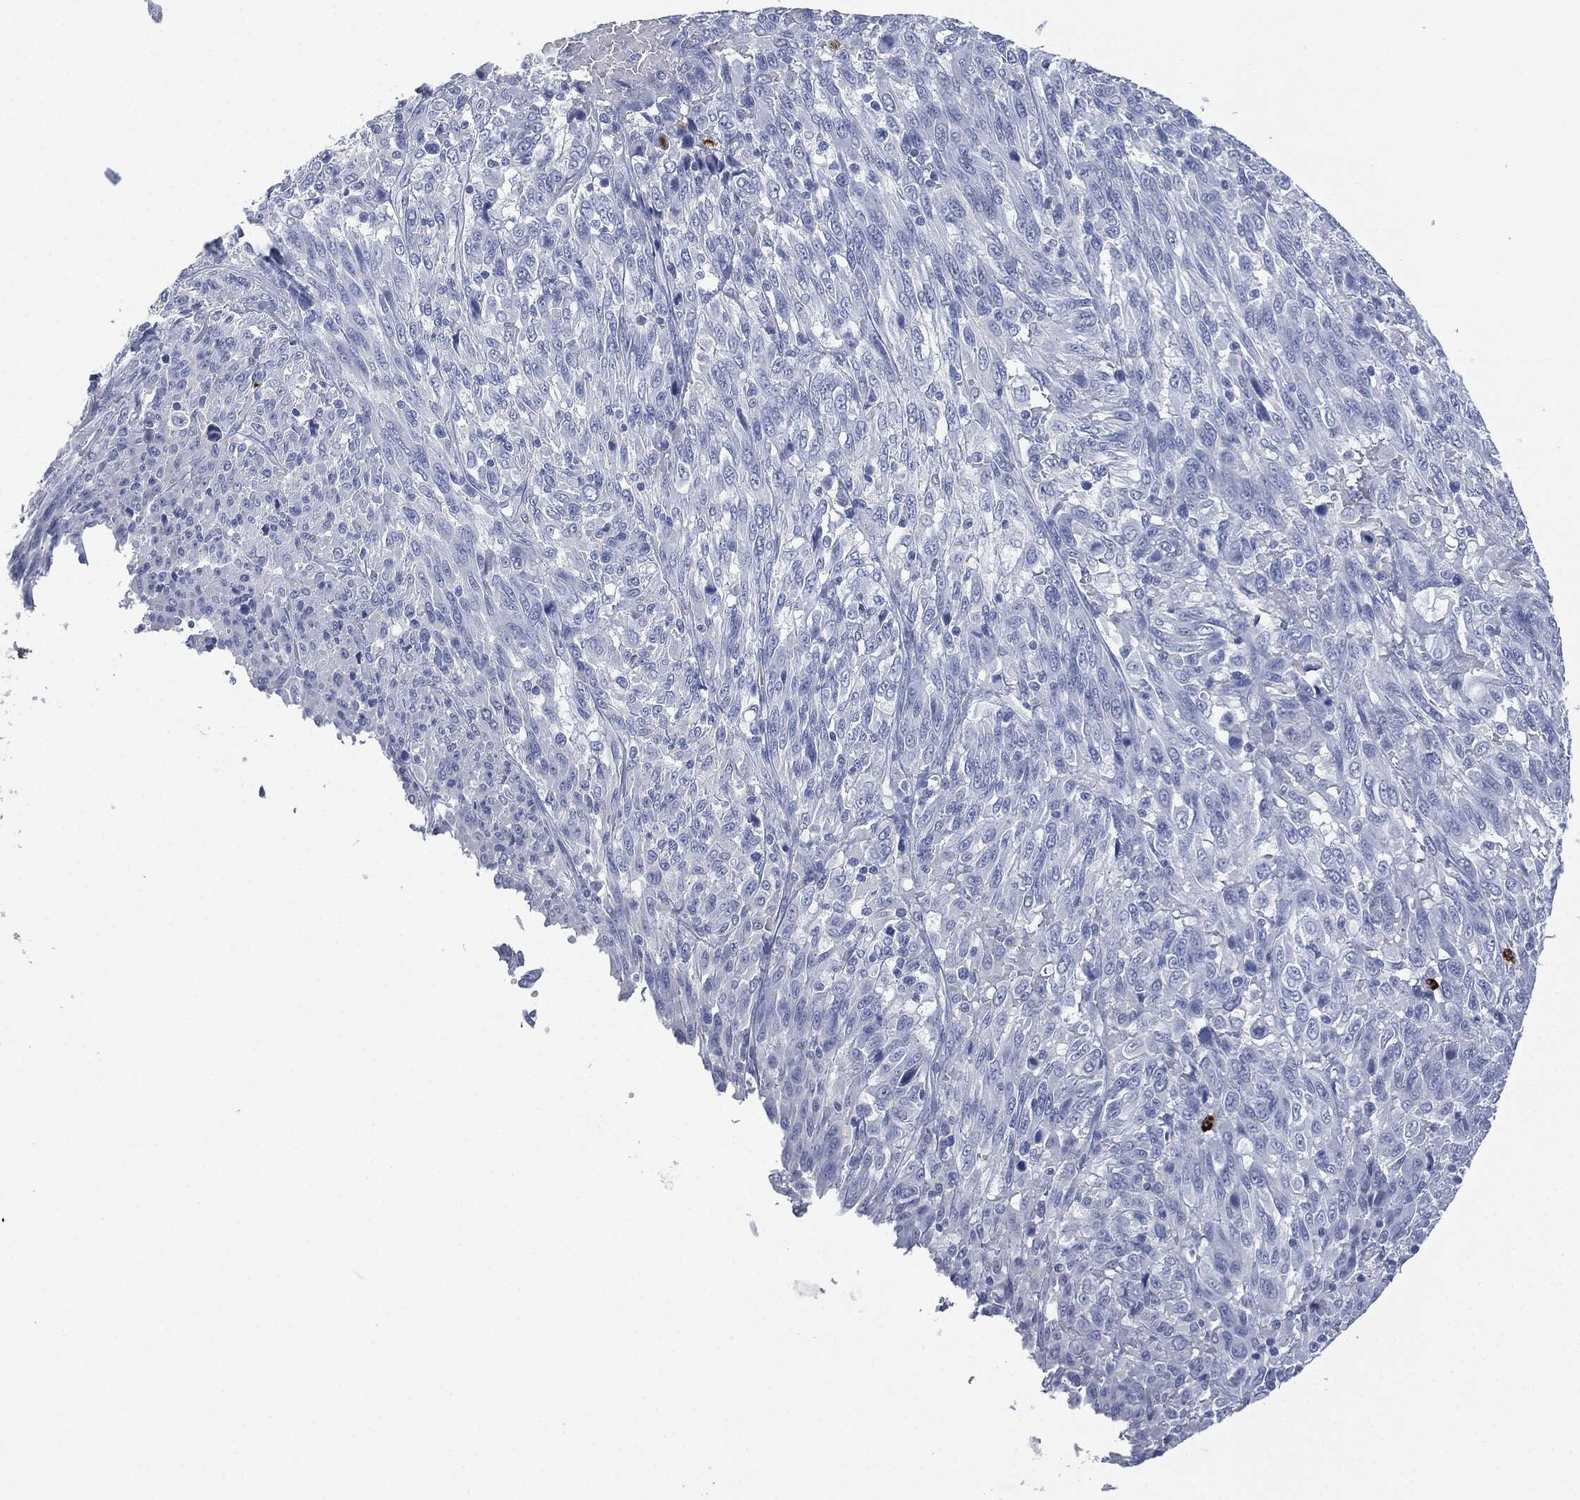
{"staining": {"intensity": "negative", "quantity": "none", "location": "none"}, "tissue": "melanoma", "cell_type": "Tumor cells", "image_type": "cancer", "snomed": [{"axis": "morphology", "description": "Malignant melanoma, NOS"}, {"axis": "topography", "description": "Skin"}], "caption": "The micrograph shows no significant expression in tumor cells of malignant melanoma.", "gene": "CEACAM8", "patient": {"sex": "female", "age": 91}}